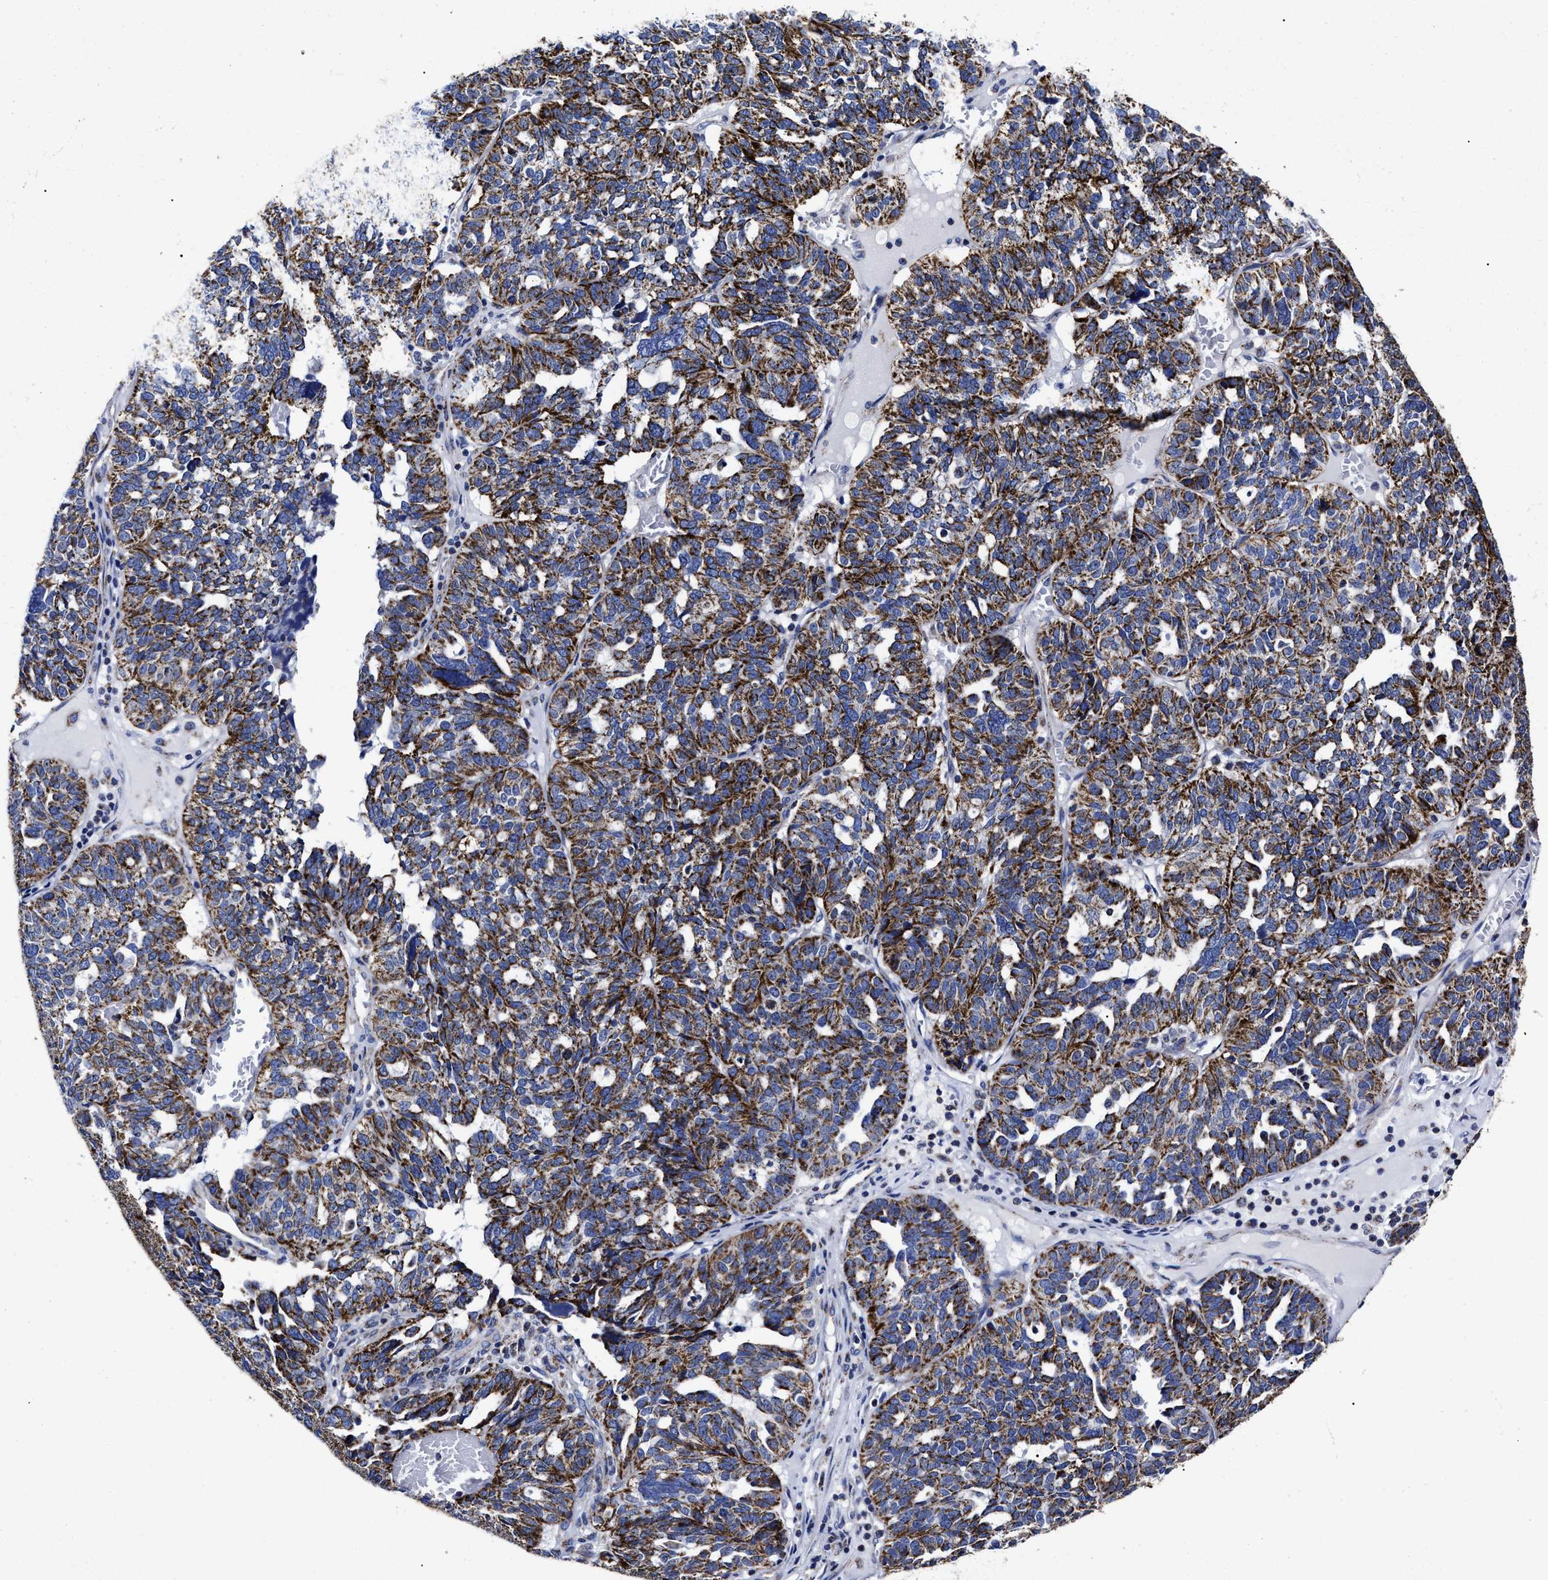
{"staining": {"intensity": "strong", "quantity": ">75%", "location": "cytoplasmic/membranous"}, "tissue": "ovarian cancer", "cell_type": "Tumor cells", "image_type": "cancer", "snomed": [{"axis": "morphology", "description": "Cystadenocarcinoma, serous, NOS"}, {"axis": "topography", "description": "Ovary"}], "caption": "Protein analysis of ovarian cancer (serous cystadenocarcinoma) tissue reveals strong cytoplasmic/membranous positivity in approximately >75% of tumor cells.", "gene": "HINT2", "patient": {"sex": "female", "age": 59}}